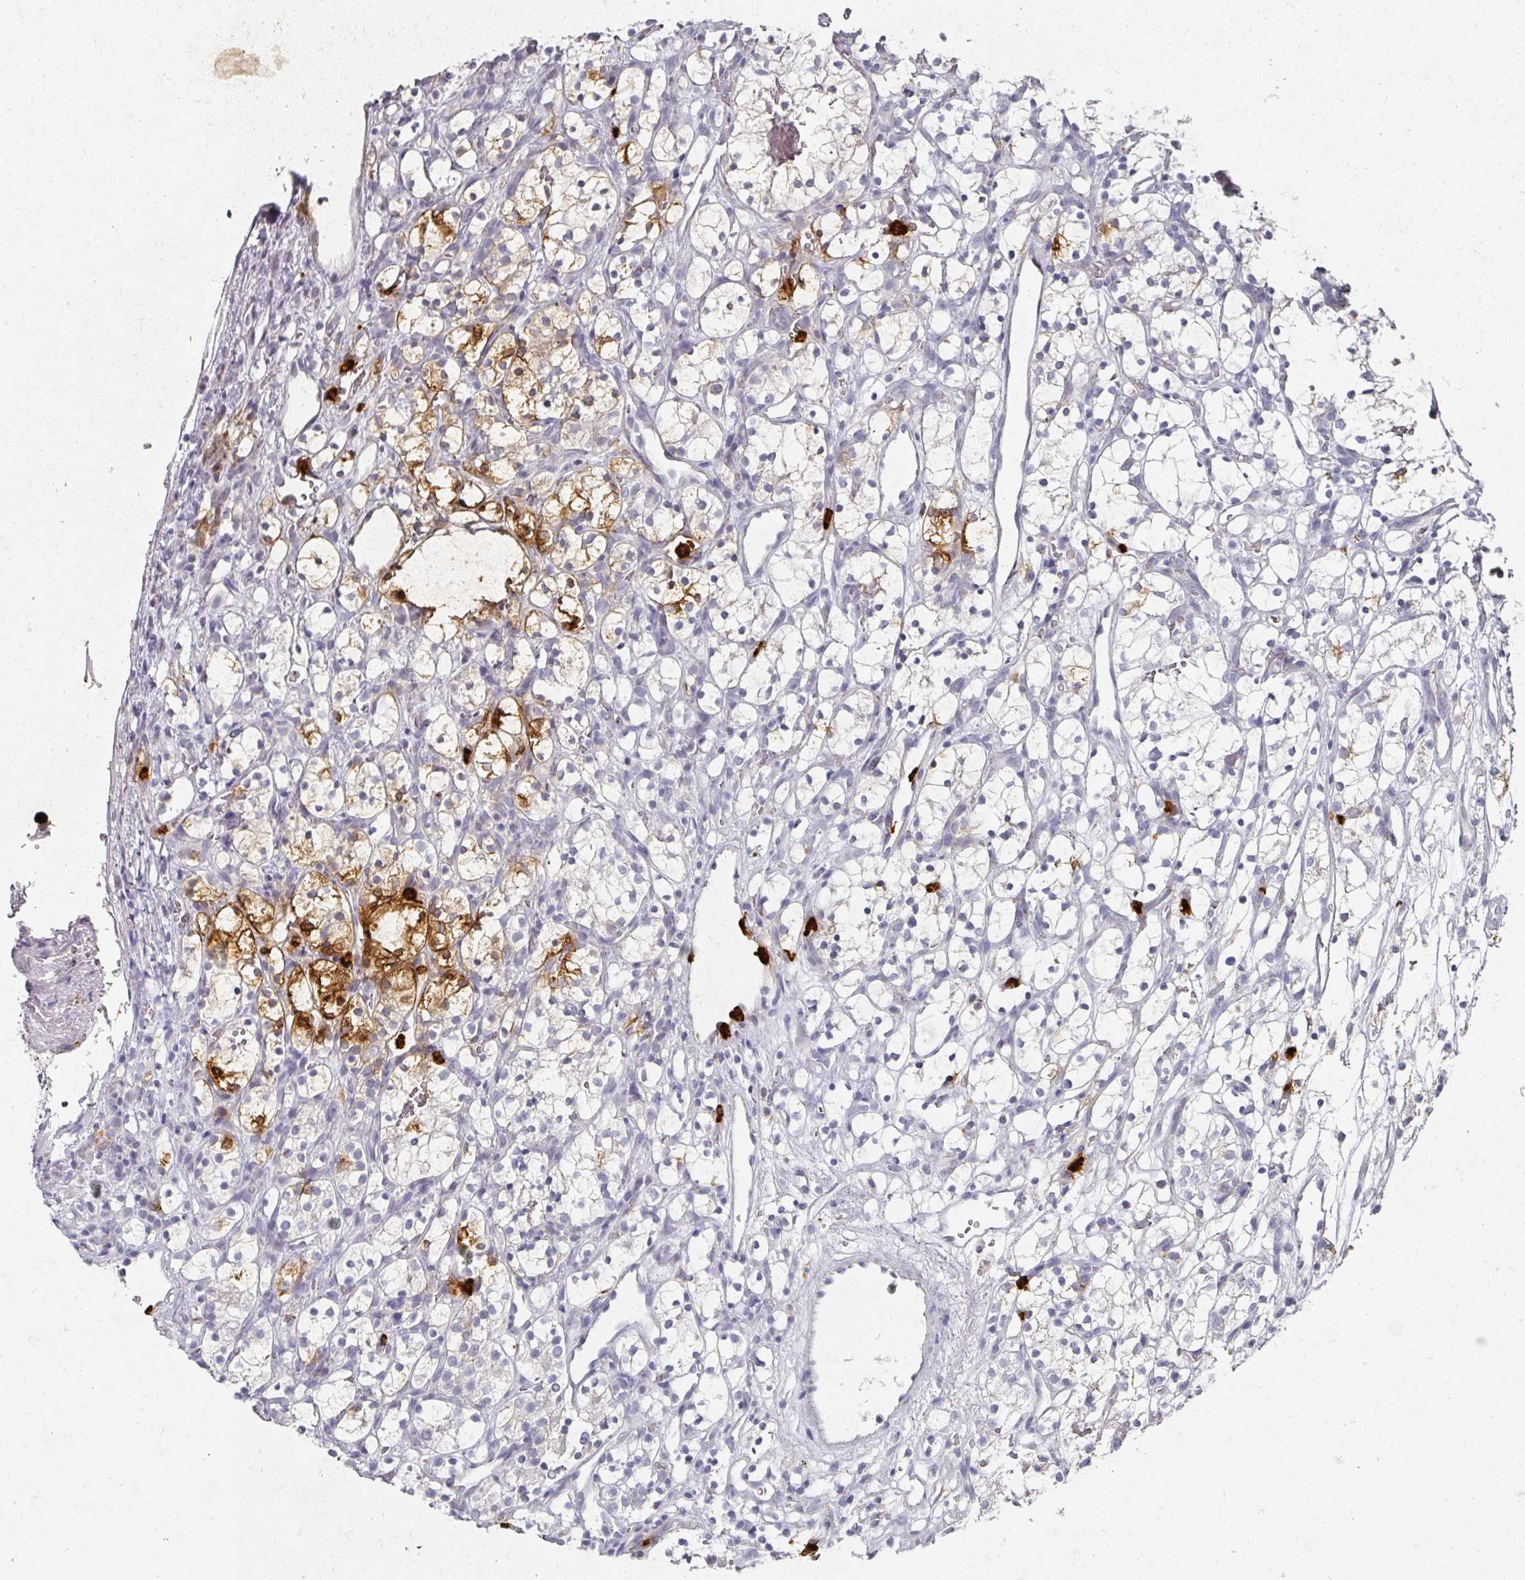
{"staining": {"intensity": "moderate", "quantity": "<25%", "location": "cytoplasmic/membranous"}, "tissue": "renal cancer", "cell_type": "Tumor cells", "image_type": "cancer", "snomed": [{"axis": "morphology", "description": "Adenocarcinoma, NOS"}, {"axis": "topography", "description": "Kidney"}], "caption": "A low amount of moderate cytoplasmic/membranous expression is seen in approximately <25% of tumor cells in renal adenocarcinoma tissue. (DAB IHC, brown staining for protein, blue staining for nuclei).", "gene": "CAMP", "patient": {"sex": "female", "age": 69}}